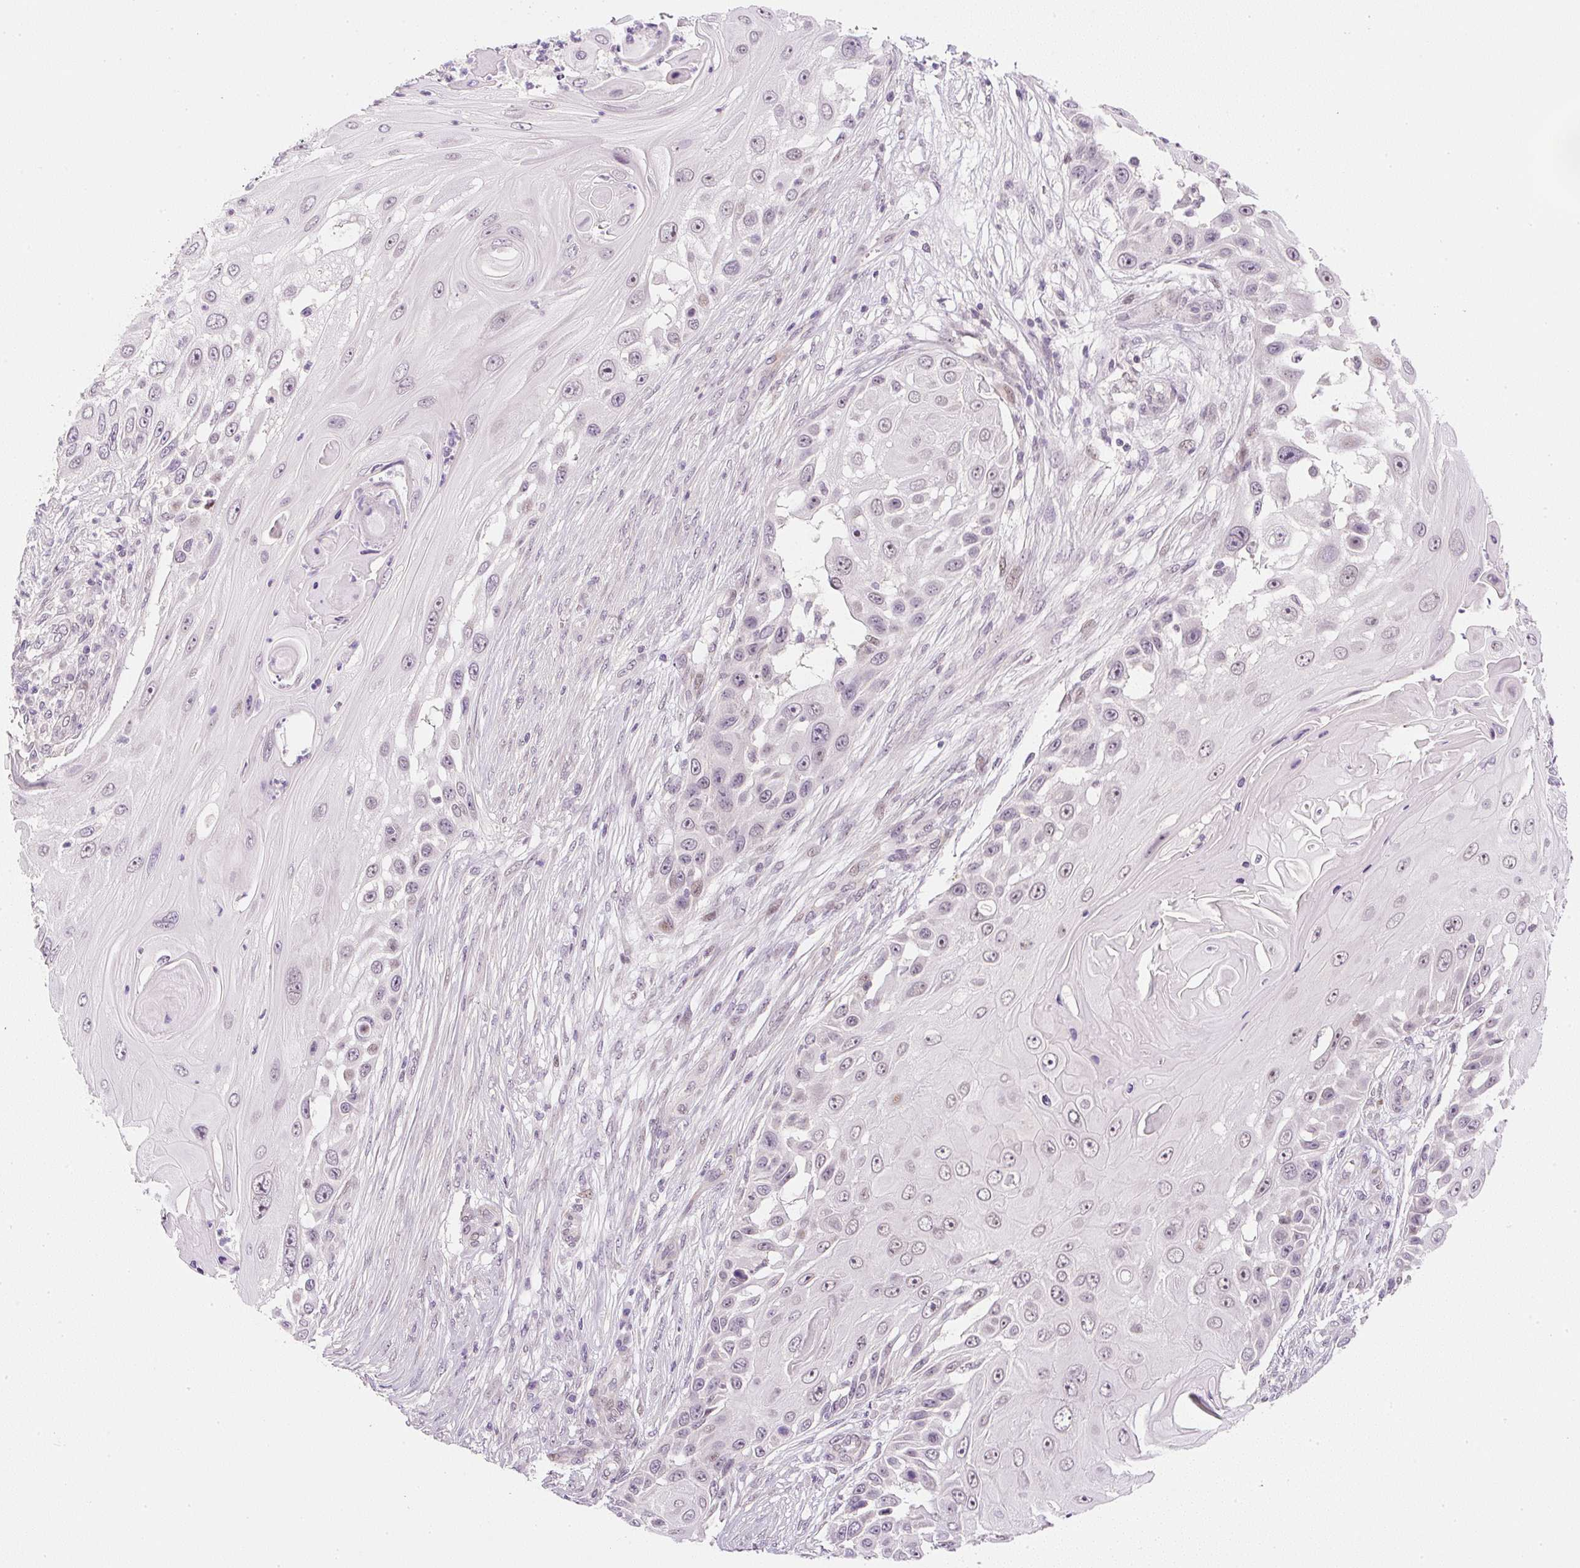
{"staining": {"intensity": "weak", "quantity": "25%-75%", "location": "nuclear"}, "tissue": "skin cancer", "cell_type": "Tumor cells", "image_type": "cancer", "snomed": [{"axis": "morphology", "description": "Squamous cell carcinoma, NOS"}, {"axis": "topography", "description": "Skin"}], "caption": "Squamous cell carcinoma (skin) stained with a brown dye displays weak nuclear positive staining in about 25%-75% of tumor cells.", "gene": "DPPA4", "patient": {"sex": "female", "age": 44}}